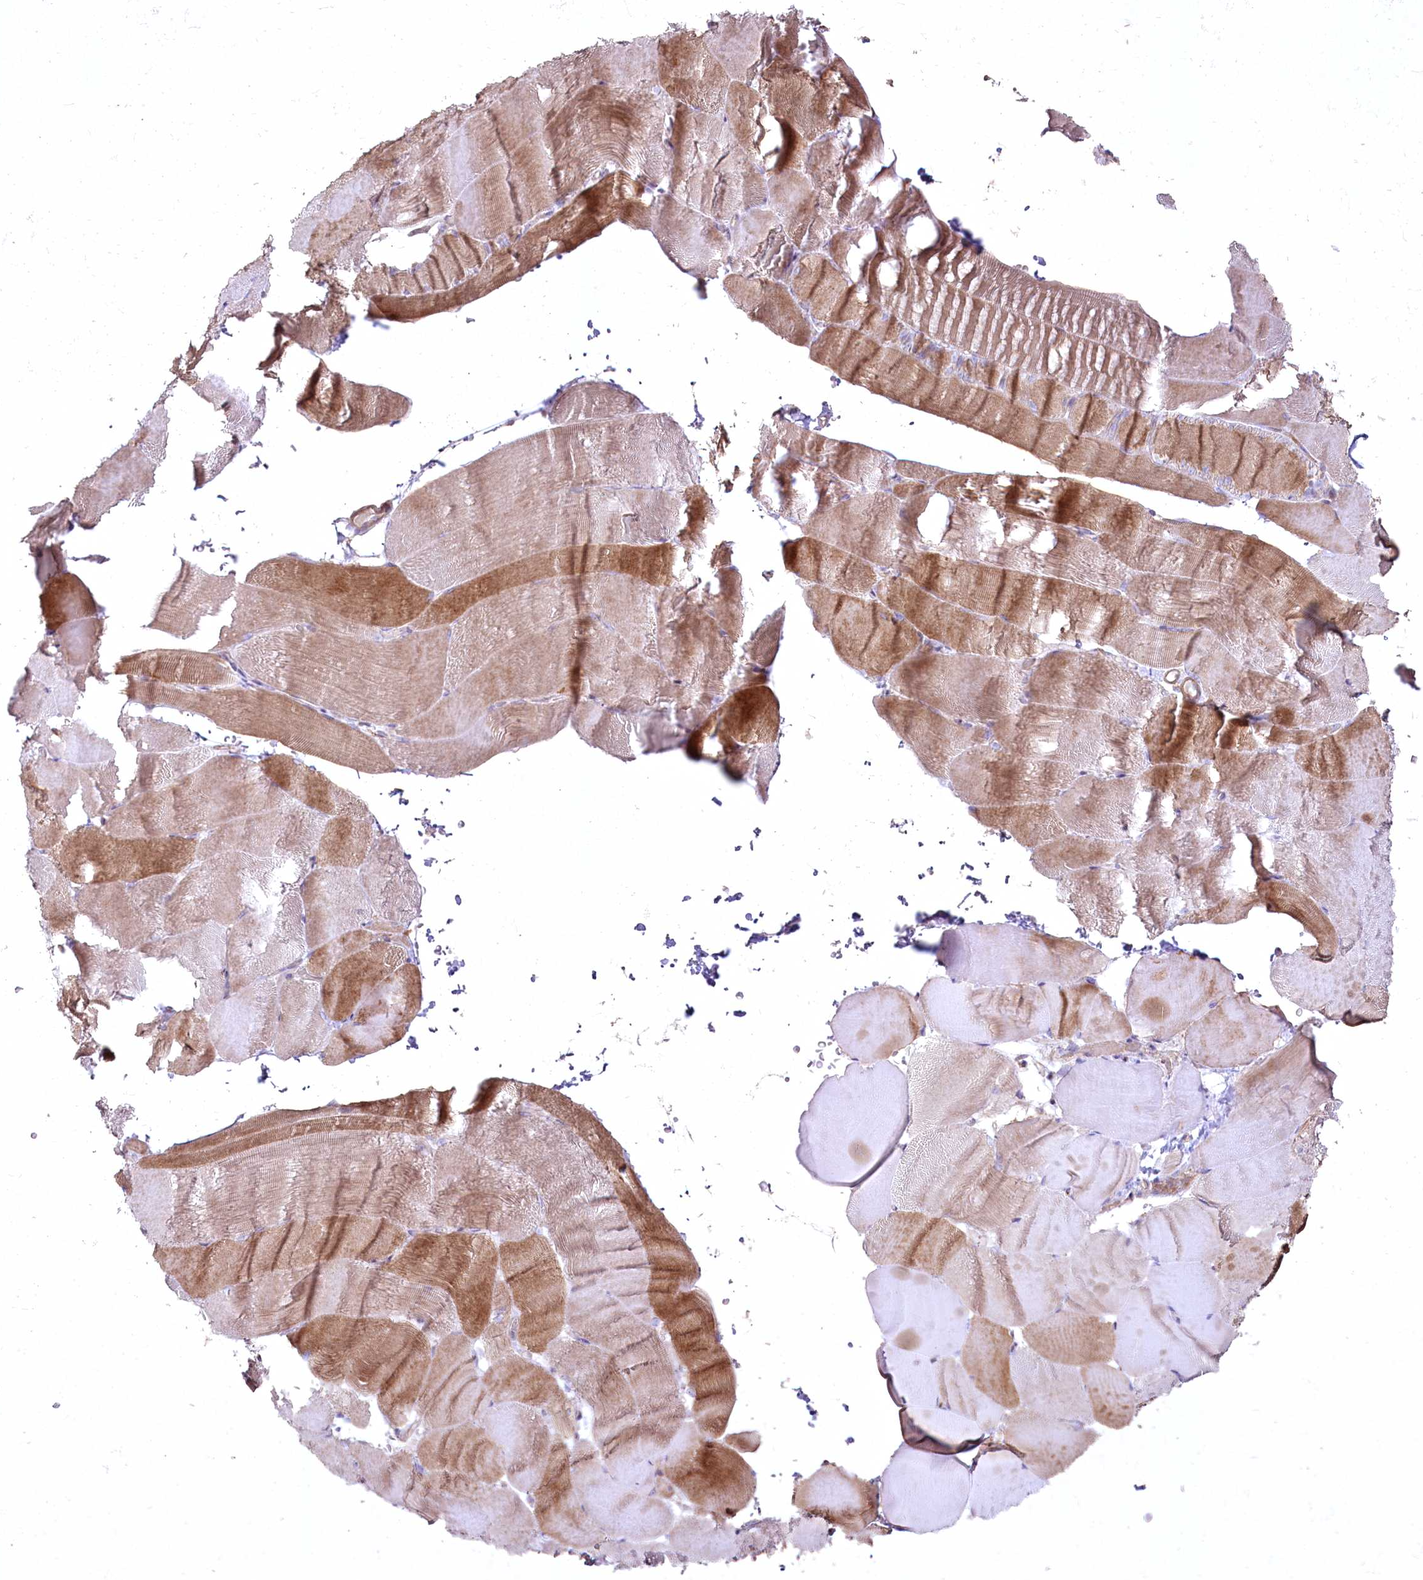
{"staining": {"intensity": "moderate", "quantity": ">75%", "location": "cytoplasmic/membranous"}, "tissue": "skeletal muscle", "cell_type": "Myocytes", "image_type": "normal", "snomed": [{"axis": "morphology", "description": "Normal tissue, NOS"}, {"axis": "topography", "description": "Skeletal muscle"}, {"axis": "topography", "description": "Parathyroid gland"}], "caption": "Myocytes reveal moderate cytoplasmic/membranous positivity in about >75% of cells in benign skeletal muscle.", "gene": "SH3TC1", "patient": {"sex": "female", "age": 37}}